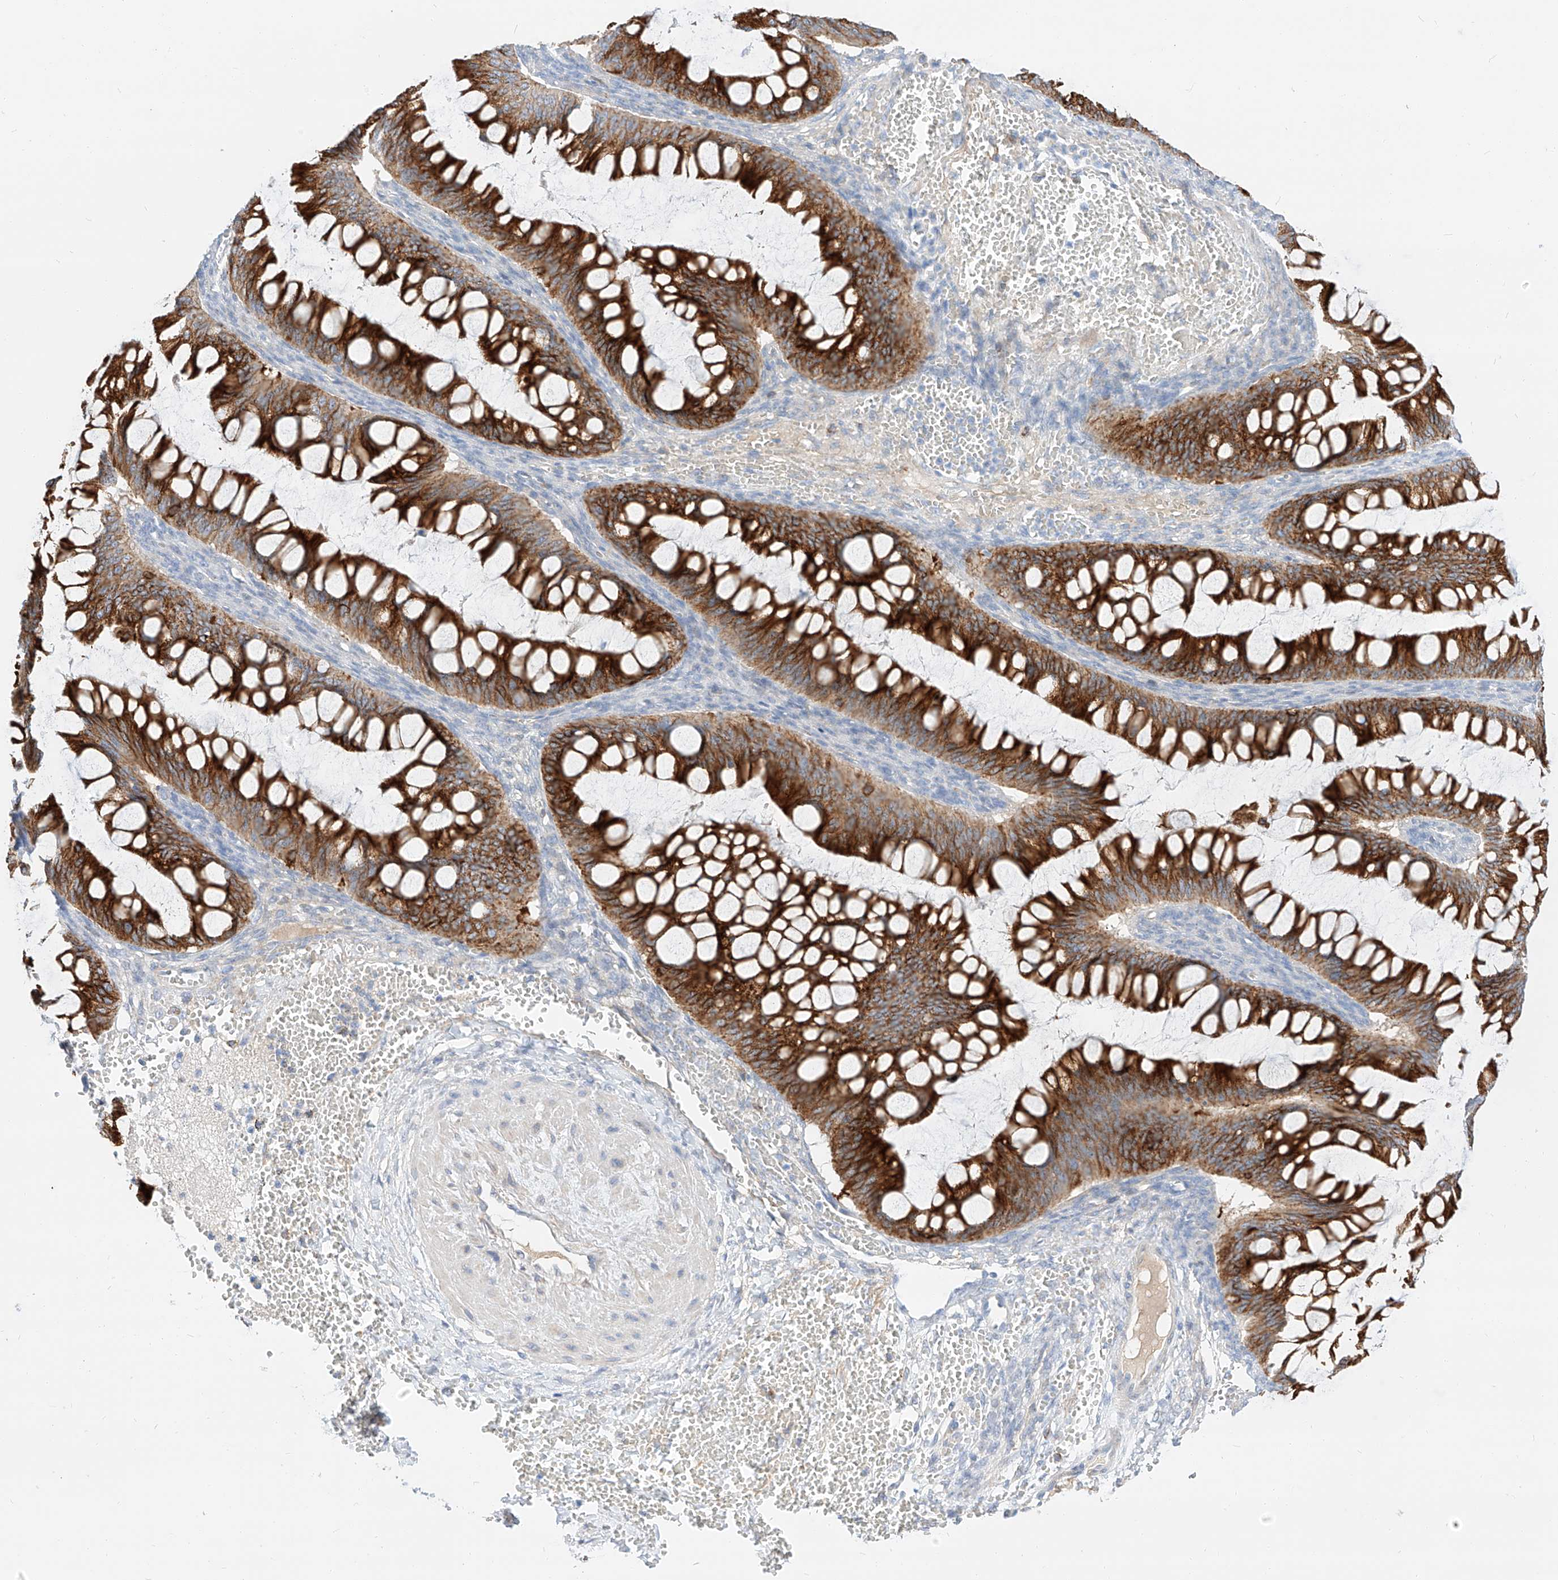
{"staining": {"intensity": "strong", "quantity": ">75%", "location": "cytoplasmic/membranous"}, "tissue": "ovarian cancer", "cell_type": "Tumor cells", "image_type": "cancer", "snomed": [{"axis": "morphology", "description": "Cystadenocarcinoma, mucinous, NOS"}, {"axis": "topography", "description": "Ovary"}], "caption": "High-power microscopy captured an IHC micrograph of ovarian mucinous cystadenocarcinoma, revealing strong cytoplasmic/membranous positivity in about >75% of tumor cells.", "gene": "MAP7", "patient": {"sex": "female", "age": 73}}